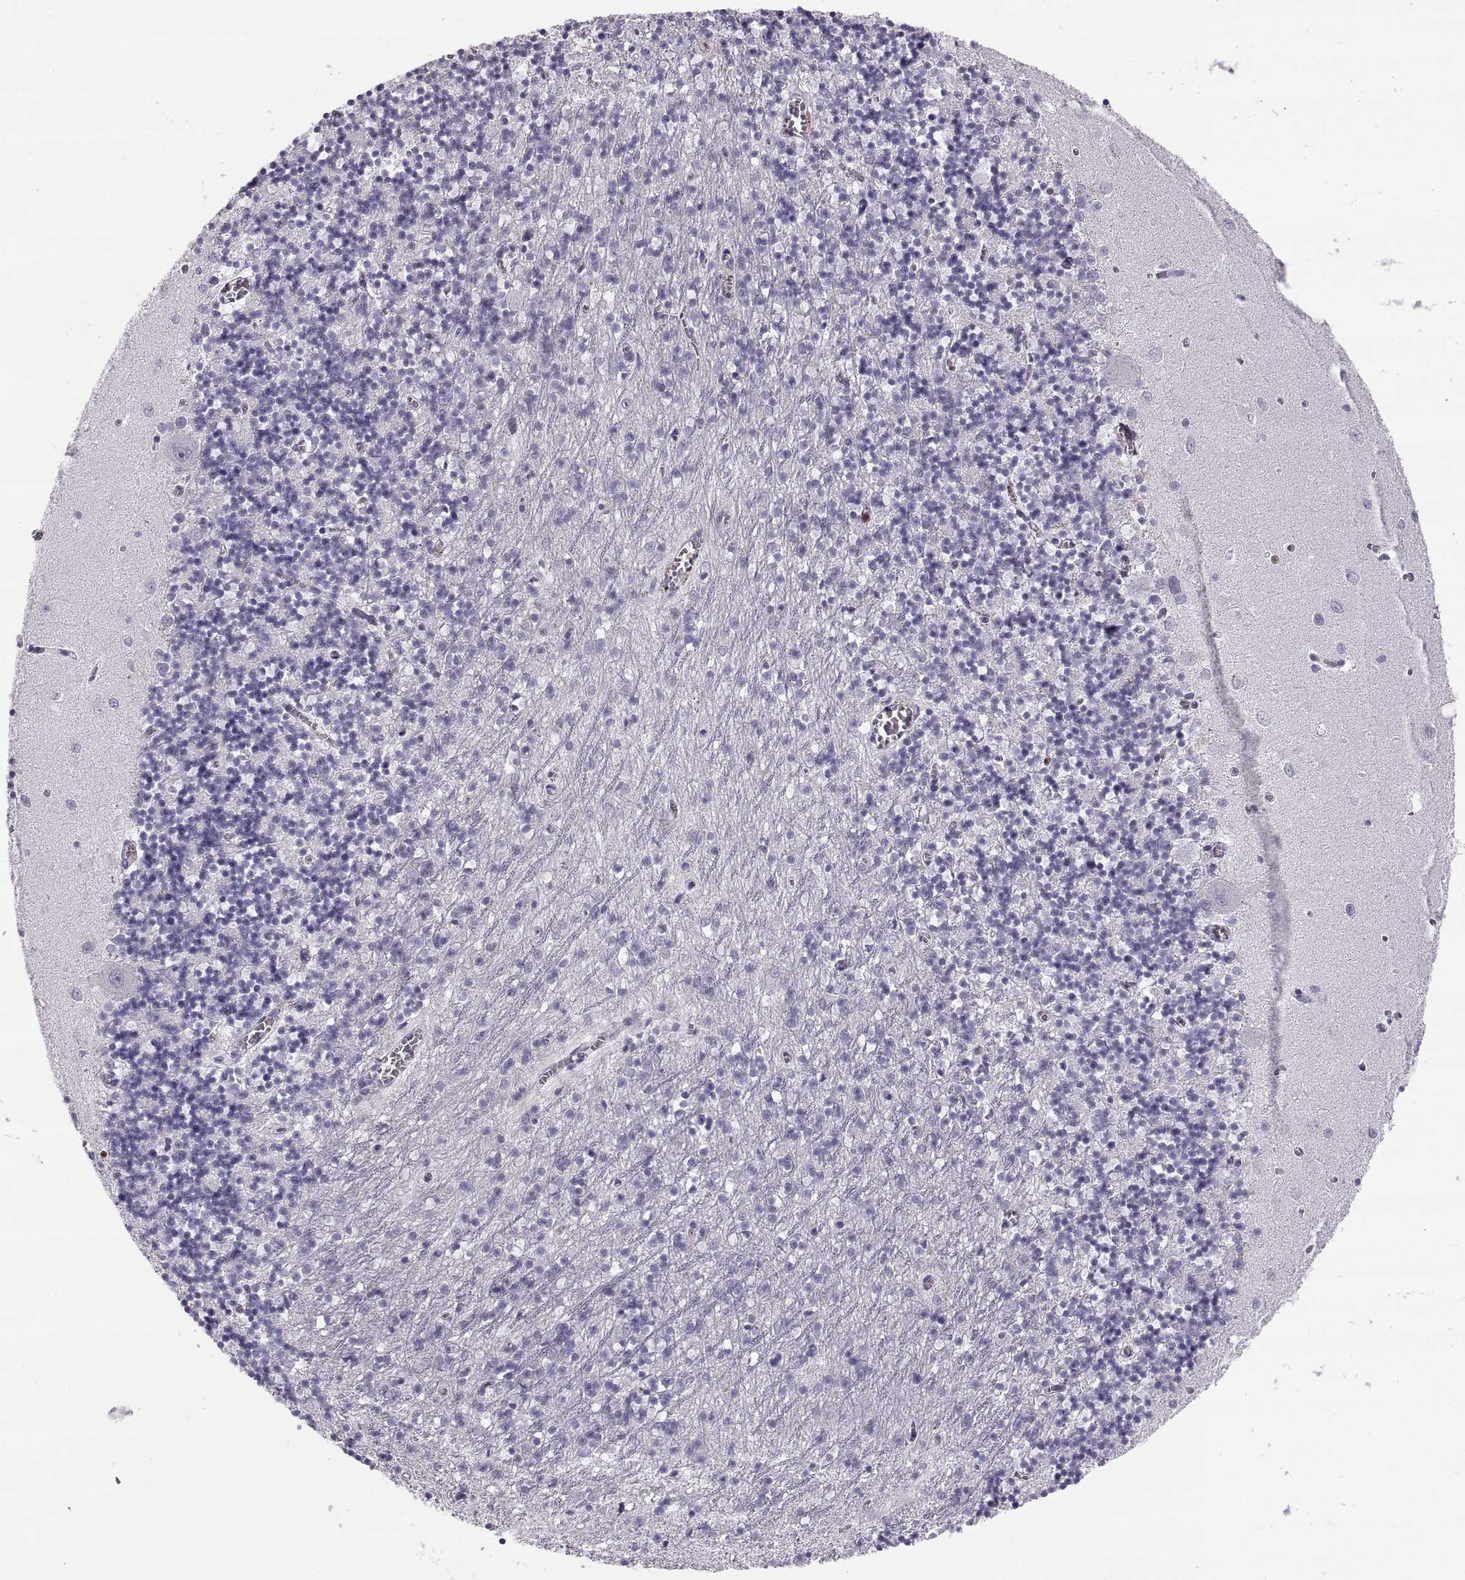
{"staining": {"intensity": "negative", "quantity": "none", "location": "none"}, "tissue": "cerebellum", "cell_type": "Cells in granular layer", "image_type": "normal", "snomed": [{"axis": "morphology", "description": "Normal tissue, NOS"}, {"axis": "topography", "description": "Cerebellum"}], "caption": "Micrograph shows no protein expression in cells in granular layer of unremarkable cerebellum.", "gene": "MILR1", "patient": {"sex": "female", "age": 64}}